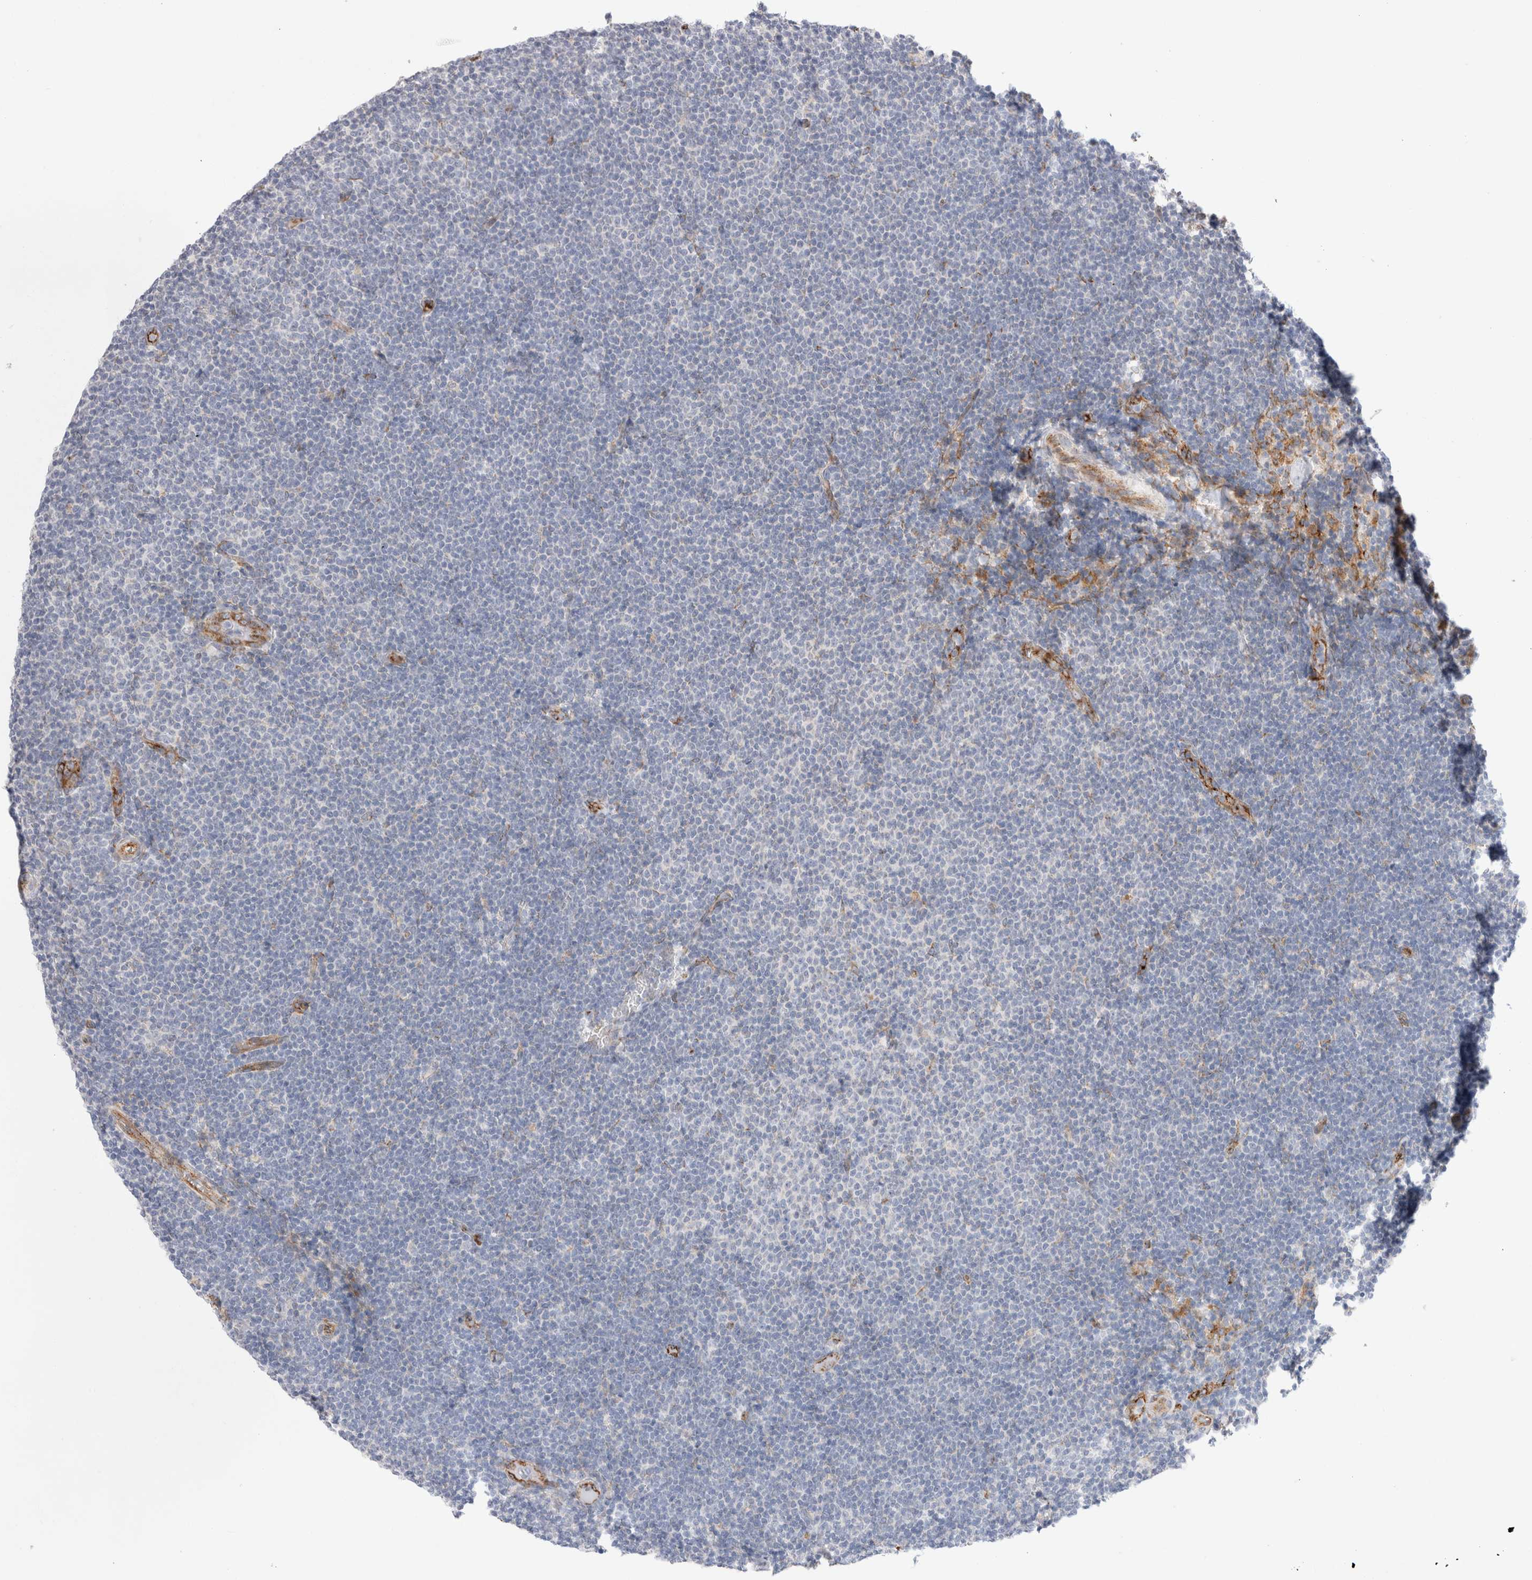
{"staining": {"intensity": "negative", "quantity": "none", "location": "none"}, "tissue": "lymphoma", "cell_type": "Tumor cells", "image_type": "cancer", "snomed": [{"axis": "morphology", "description": "Malignant lymphoma, non-Hodgkin's type, Low grade"}, {"axis": "topography", "description": "Lymph node"}], "caption": "Histopathology image shows no significant protein expression in tumor cells of lymphoma.", "gene": "CNPY4", "patient": {"sex": "female", "age": 53}}